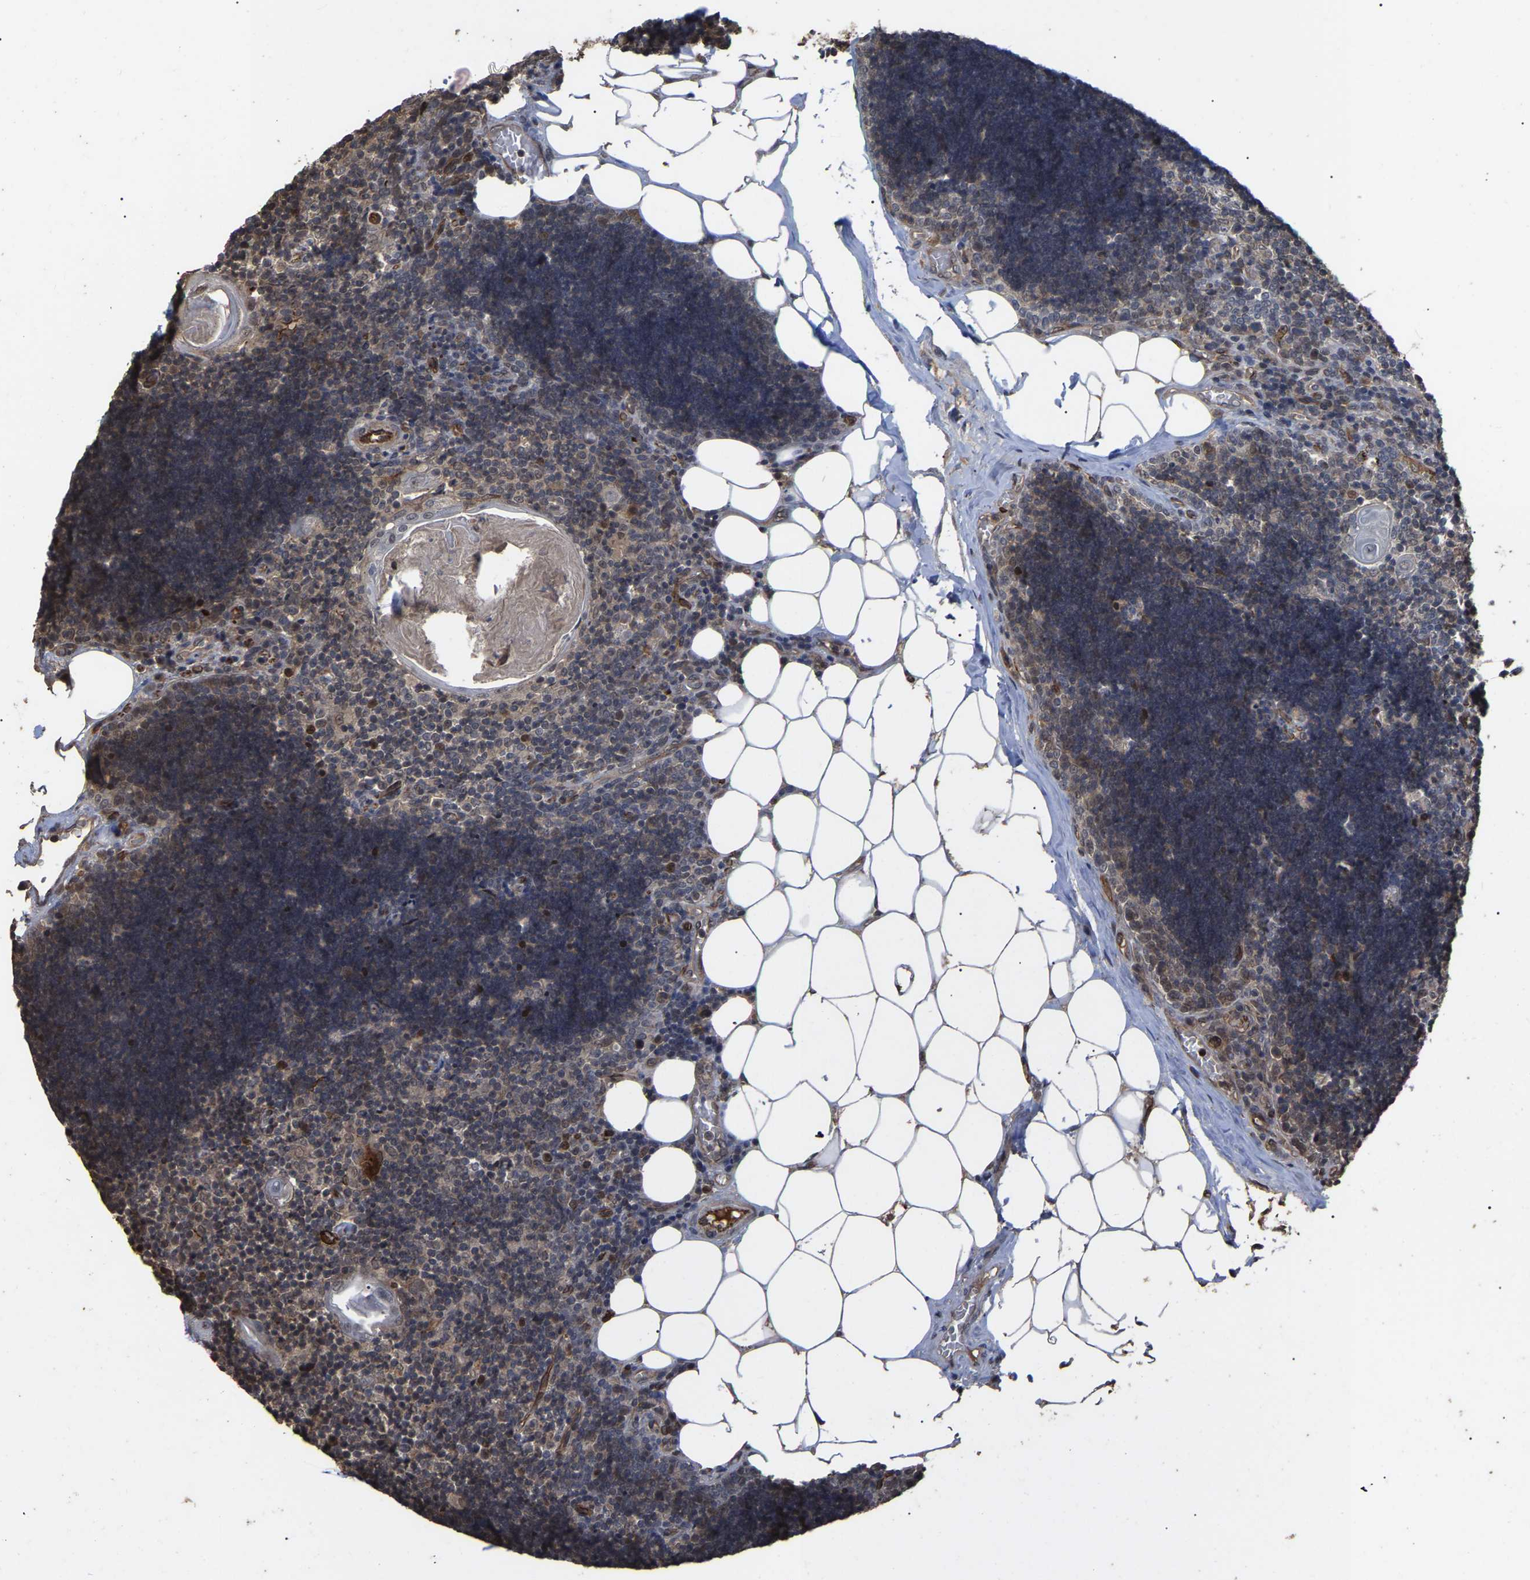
{"staining": {"intensity": "moderate", "quantity": ">75%", "location": "cytoplasmic/membranous"}, "tissue": "lymph node", "cell_type": "Germinal center cells", "image_type": "normal", "snomed": [{"axis": "morphology", "description": "Normal tissue, NOS"}, {"axis": "topography", "description": "Lymph node"}], "caption": "This image displays immunohistochemistry (IHC) staining of unremarkable human lymph node, with medium moderate cytoplasmic/membranous staining in approximately >75% of germinal center cells.", "gene": "FAM161B", "patient": {"sex": "male", "age": 33}}